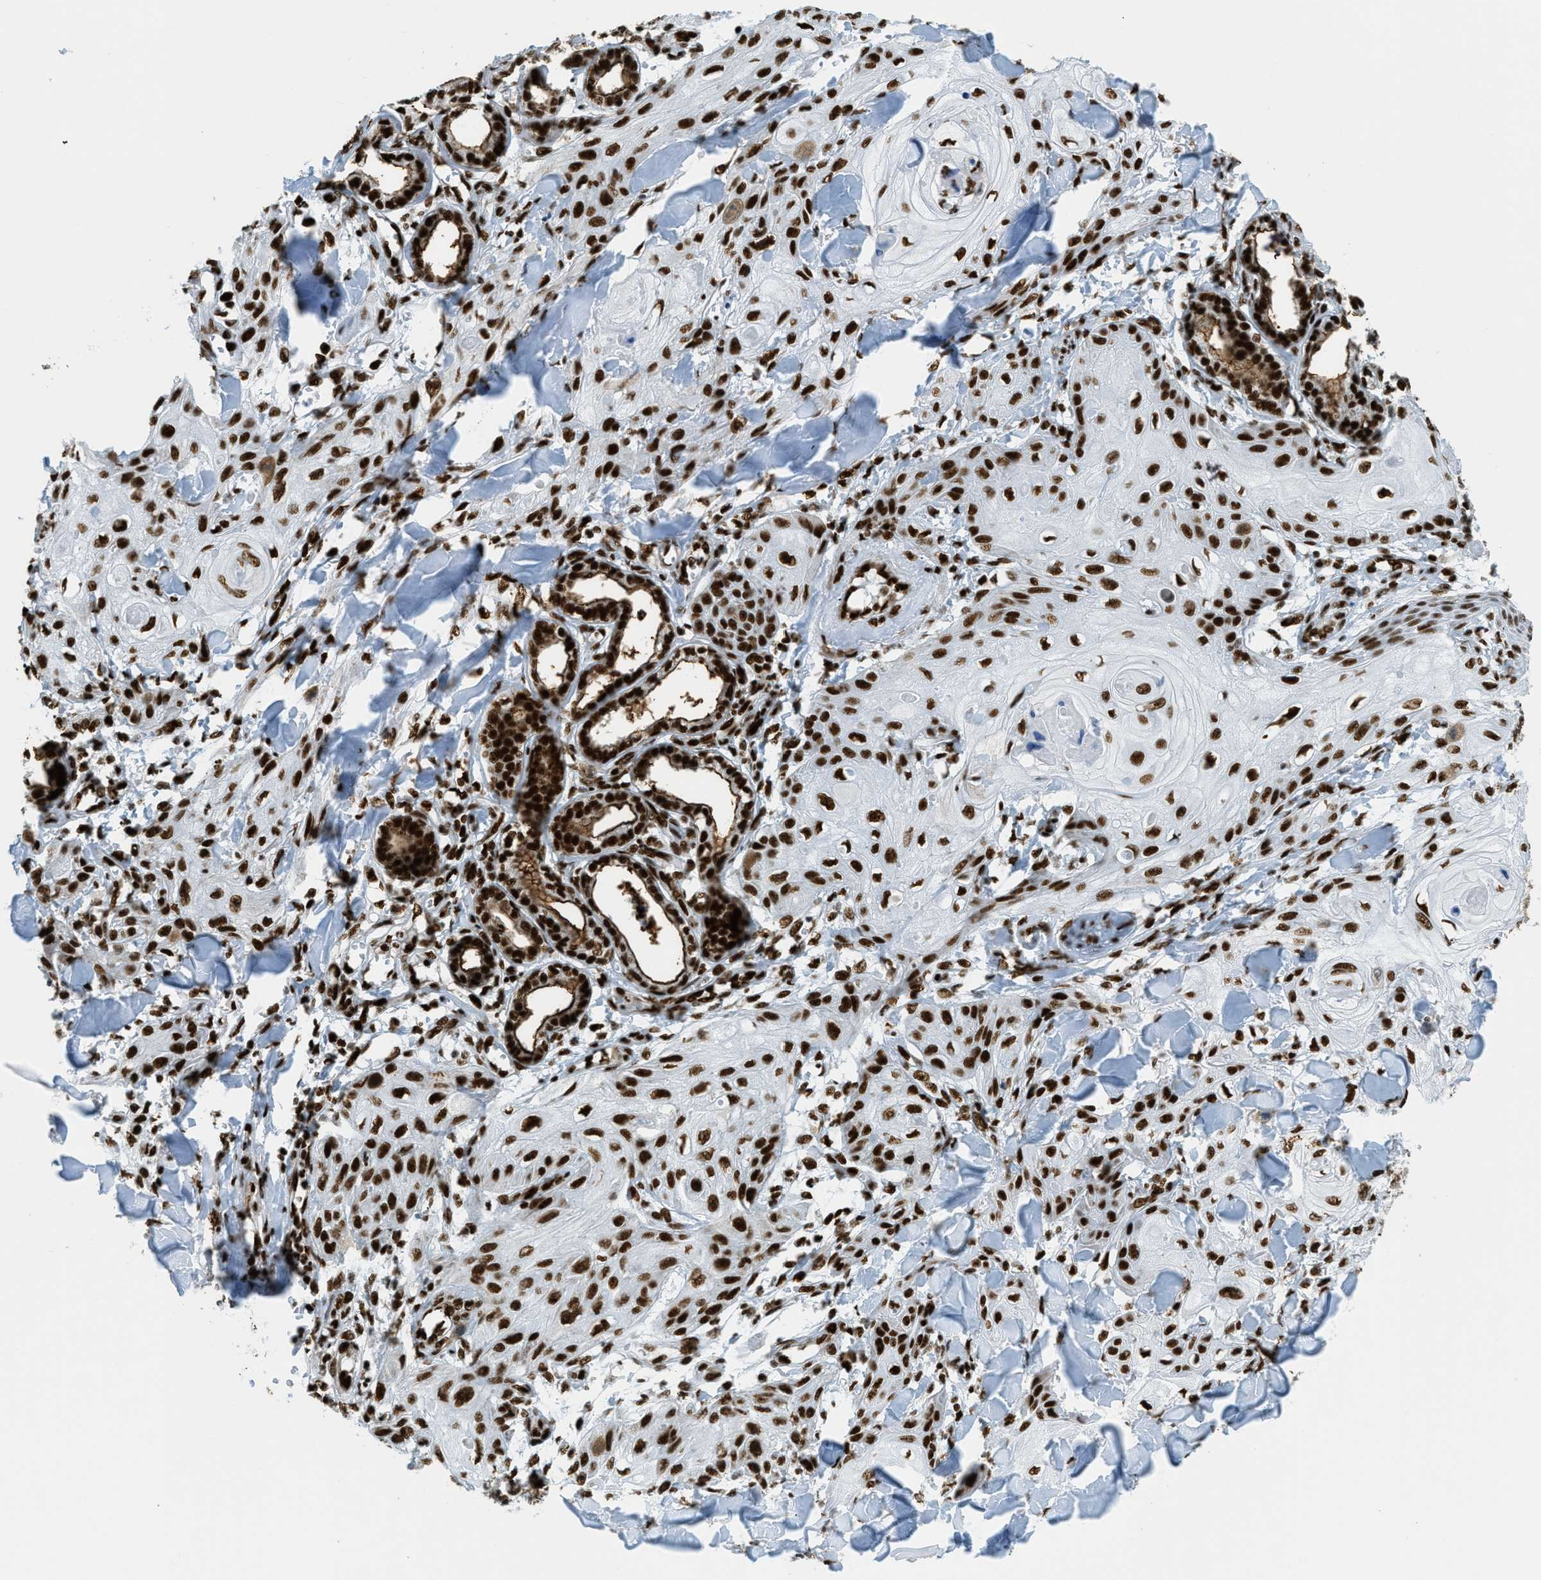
{"staining": {"intensity": "strong", "quantity": ">75%", "location": "nuclear"}, "tissue": "skin cancer", "cell_type": "Tumor cells", "image_type": "cancer", "snomed": [{"axis": "morphology", "description": "Squamous cell carcinoma, NOS"}, {"axis": "topography", "description": "Skin"}], "caption": "Immunohistochemistry (IHC) of squamous cell carcinoma (skin) exhibits high levels of strong nuclear expression in approximately >75% of tumor cells.", "gene": "GABPB1", "patient": {"sex": "male", "age": 74}}